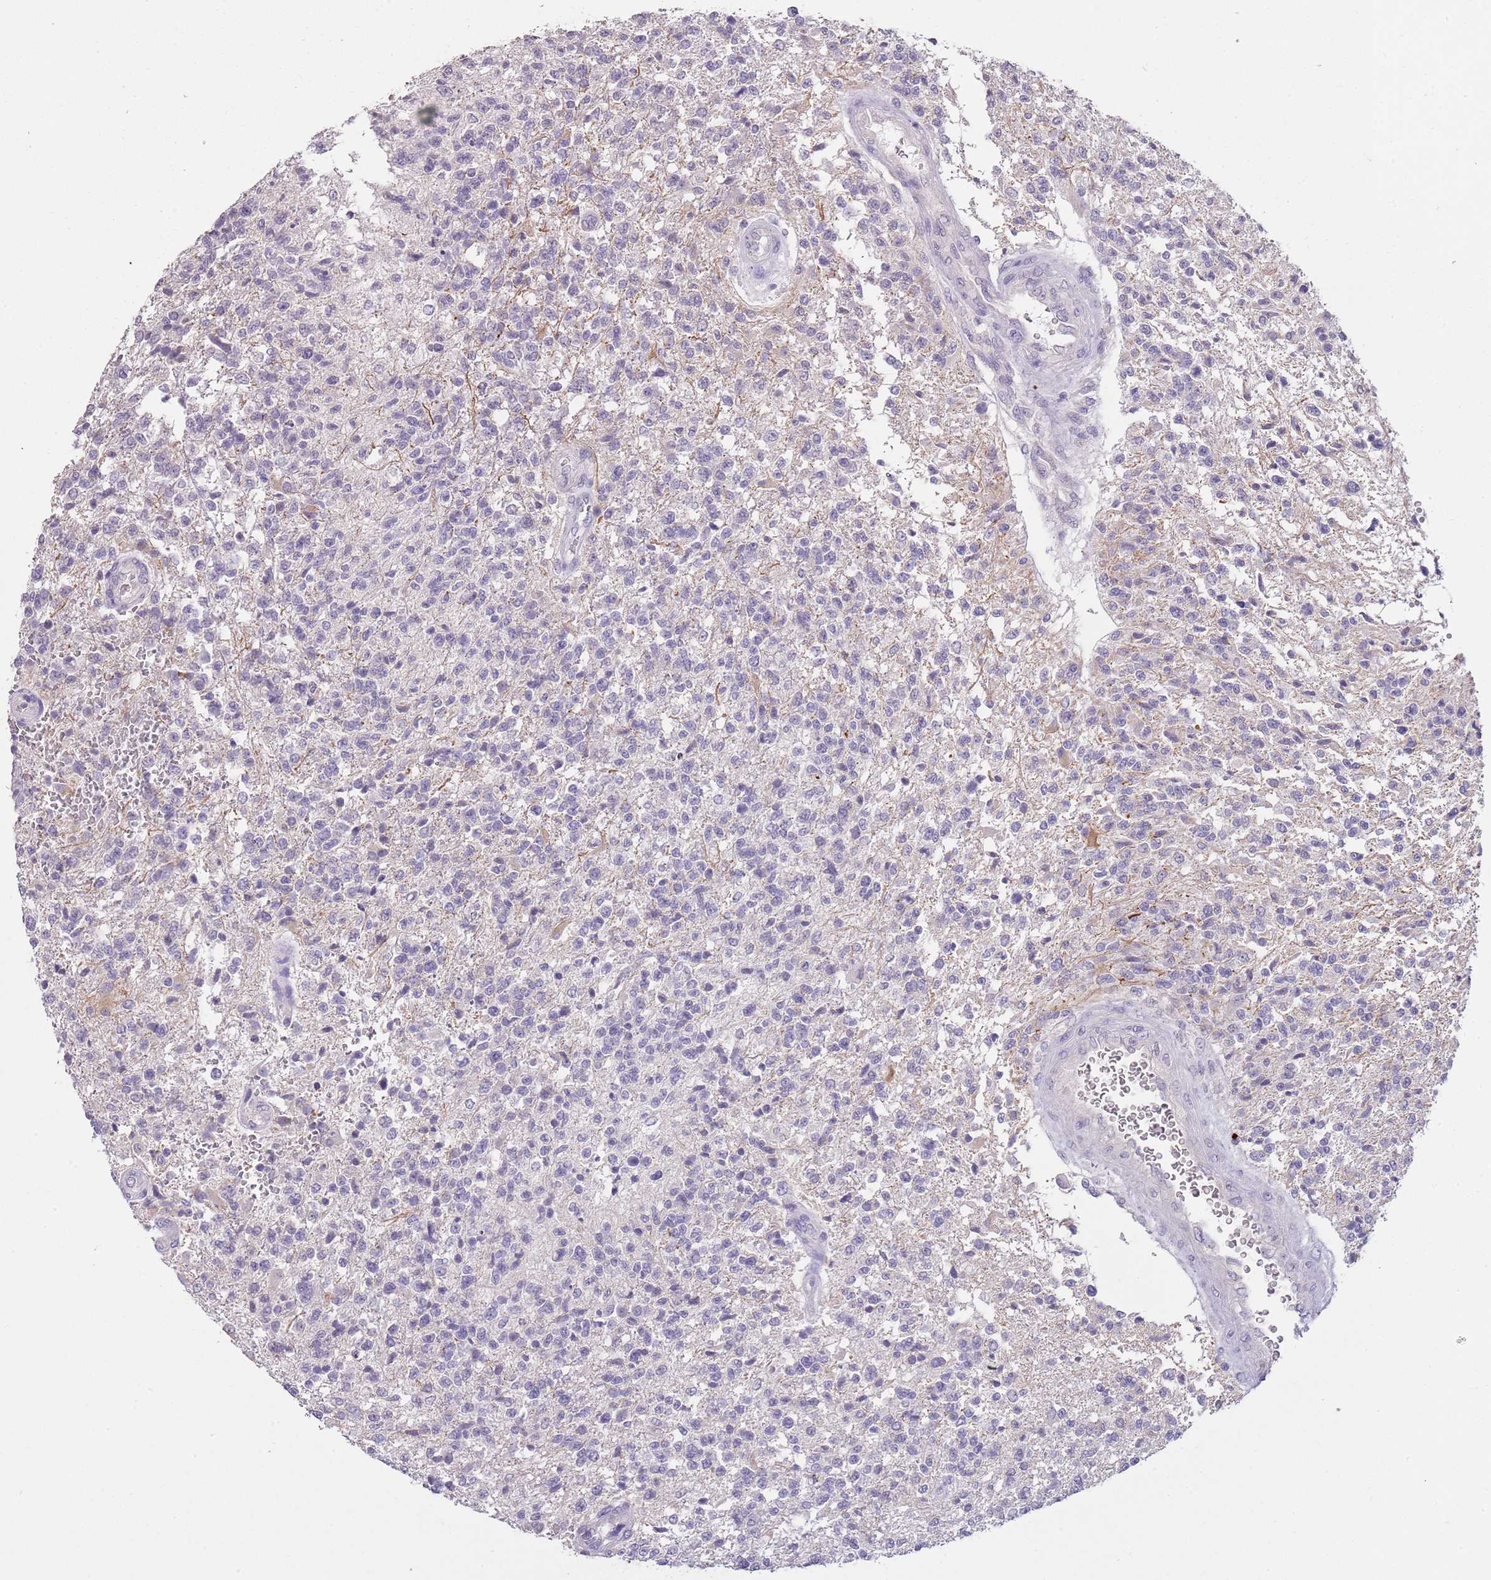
{"staining": {"intensity": "negative", "quantity": "none", "location": "none"}, "tissue": "glioma", "cell_type": "Tumor cells", "image_type": "cancer", "snomed": [{"axis": "morphology", "description": "Glioma, malignant, High grade"}, {"axis": "topography", "description": "Brain"}], "caption": "A high-resolution micrograph shows immunohistochemistry staining of malignant glioma (high-grade), which shows no significant expression in tumor cells.", "gene": "SLC35E3", "patient": {"sex": "male", "age": 56}}